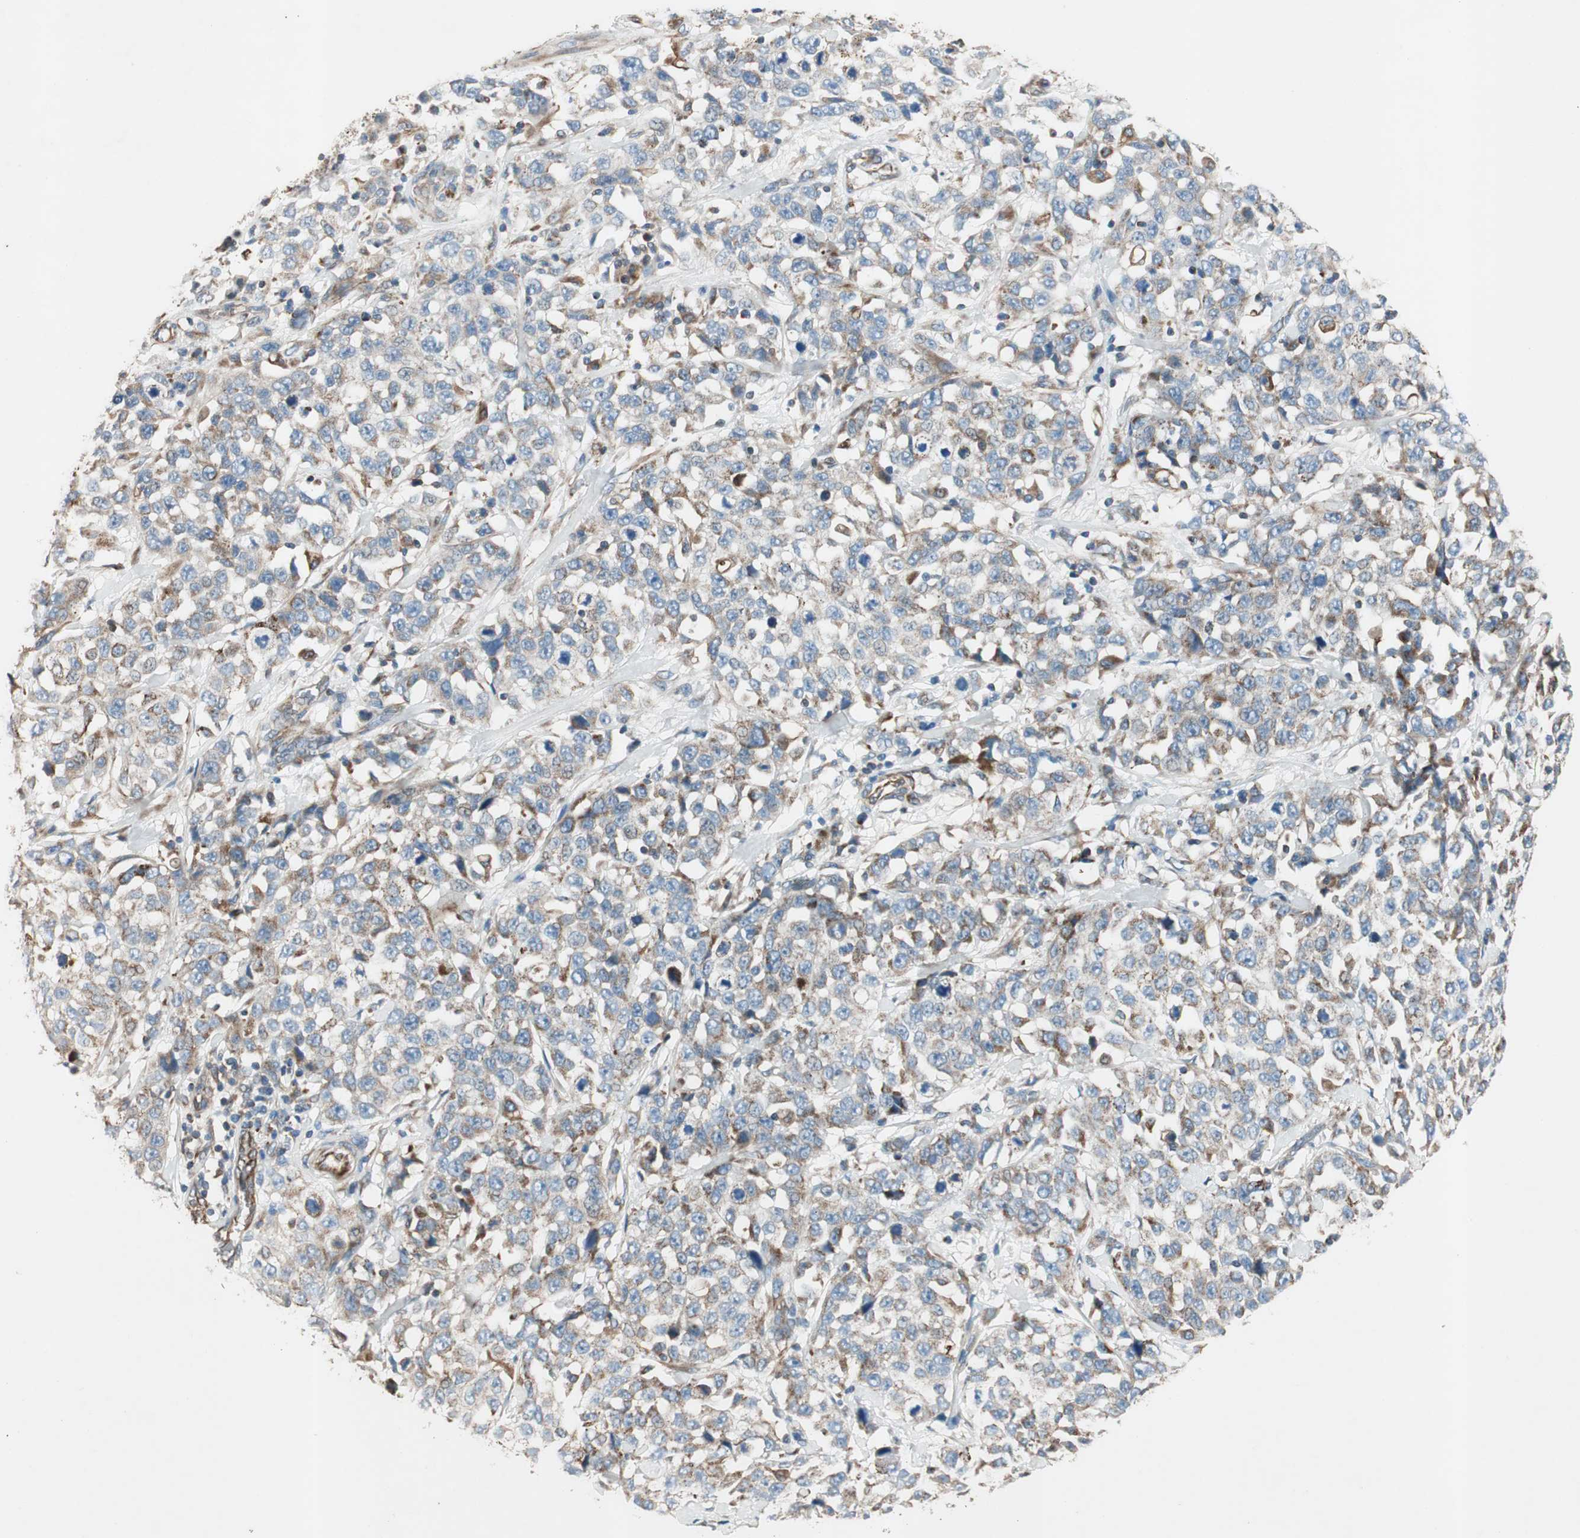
{"staining": {"intensity": "weak", "quantity": "25%-75%", "location": "cytoplasmic/membranous"}, "tissue": "stomach cancer", "cell_type": "Tumor cells", "image_type": "cancer", "snomed": [{"axis": "morphology", "description": "Normal tissue, NOS"}, {"axis": "morphology", "description": "Adenocarcinoma, NOS"}, {"axis": "topography", "description": "Stomach"}], "caption": "Immunohistochemical staining of human stomach cancer exhibits low levels of weak cytoplasmic/membranous protein positivity in about 25%-75% of tumor cells.", "gene": "SRCIN1", "patient": {"sex": "male", "age": 48}}